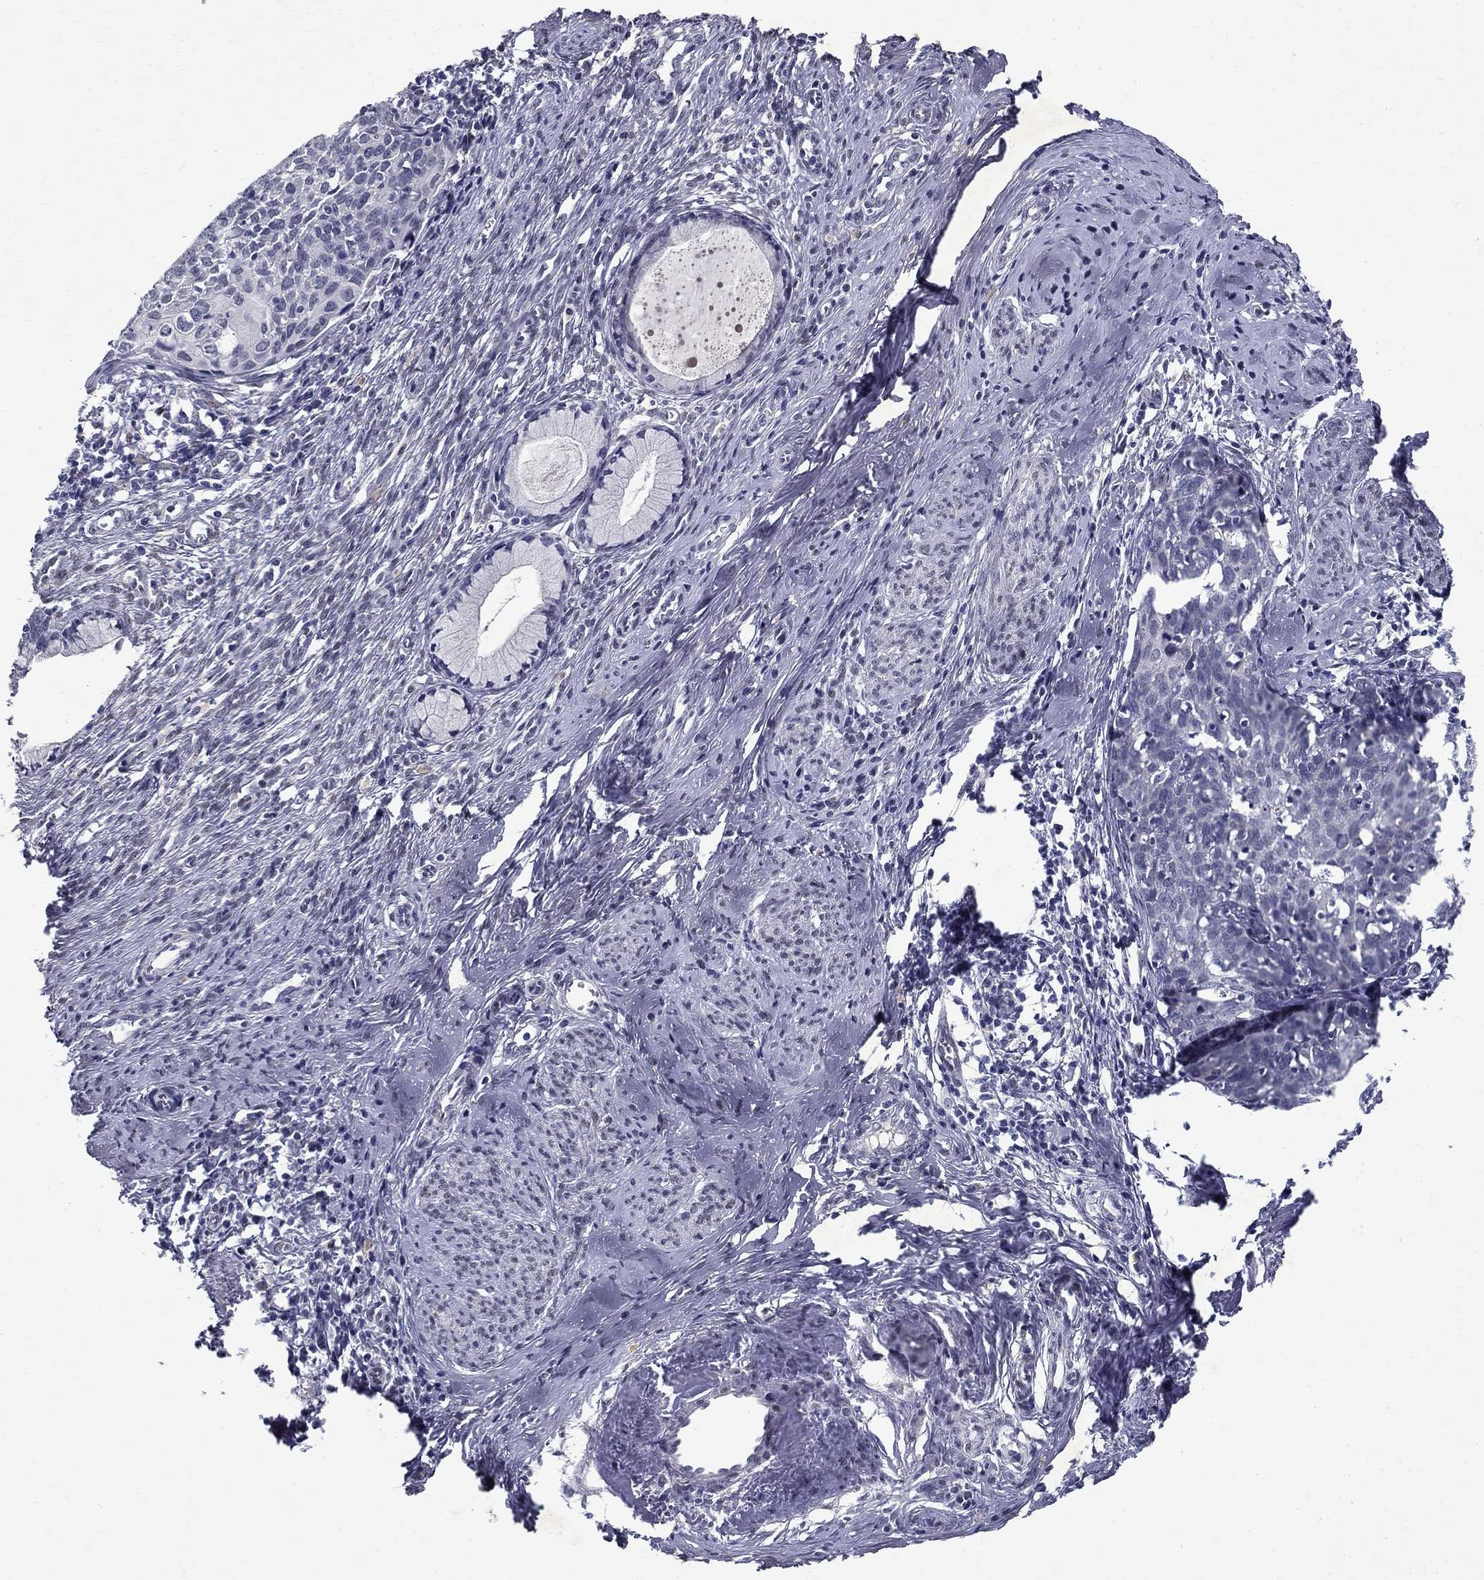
{"staining": {"intensity": "negative", "quantity": "none", "location": "none"}, "tissue": "cervical cancer", "cell_type": "Tumor cells", "image_type": "cancer", "snomed": [{"axis": "morphology", "description": "Squamous cell carcinoma, NOS"}, {"axis": "topography", "description": "Cervix"}], "caption": "Immunohistochemical staining of cervical cancer (squamous cell carcinoma) demonstrates no significant positivity in tumor cells.", "gene": "RBFOX1", "patient": {"sex": "female", "age": 62}}